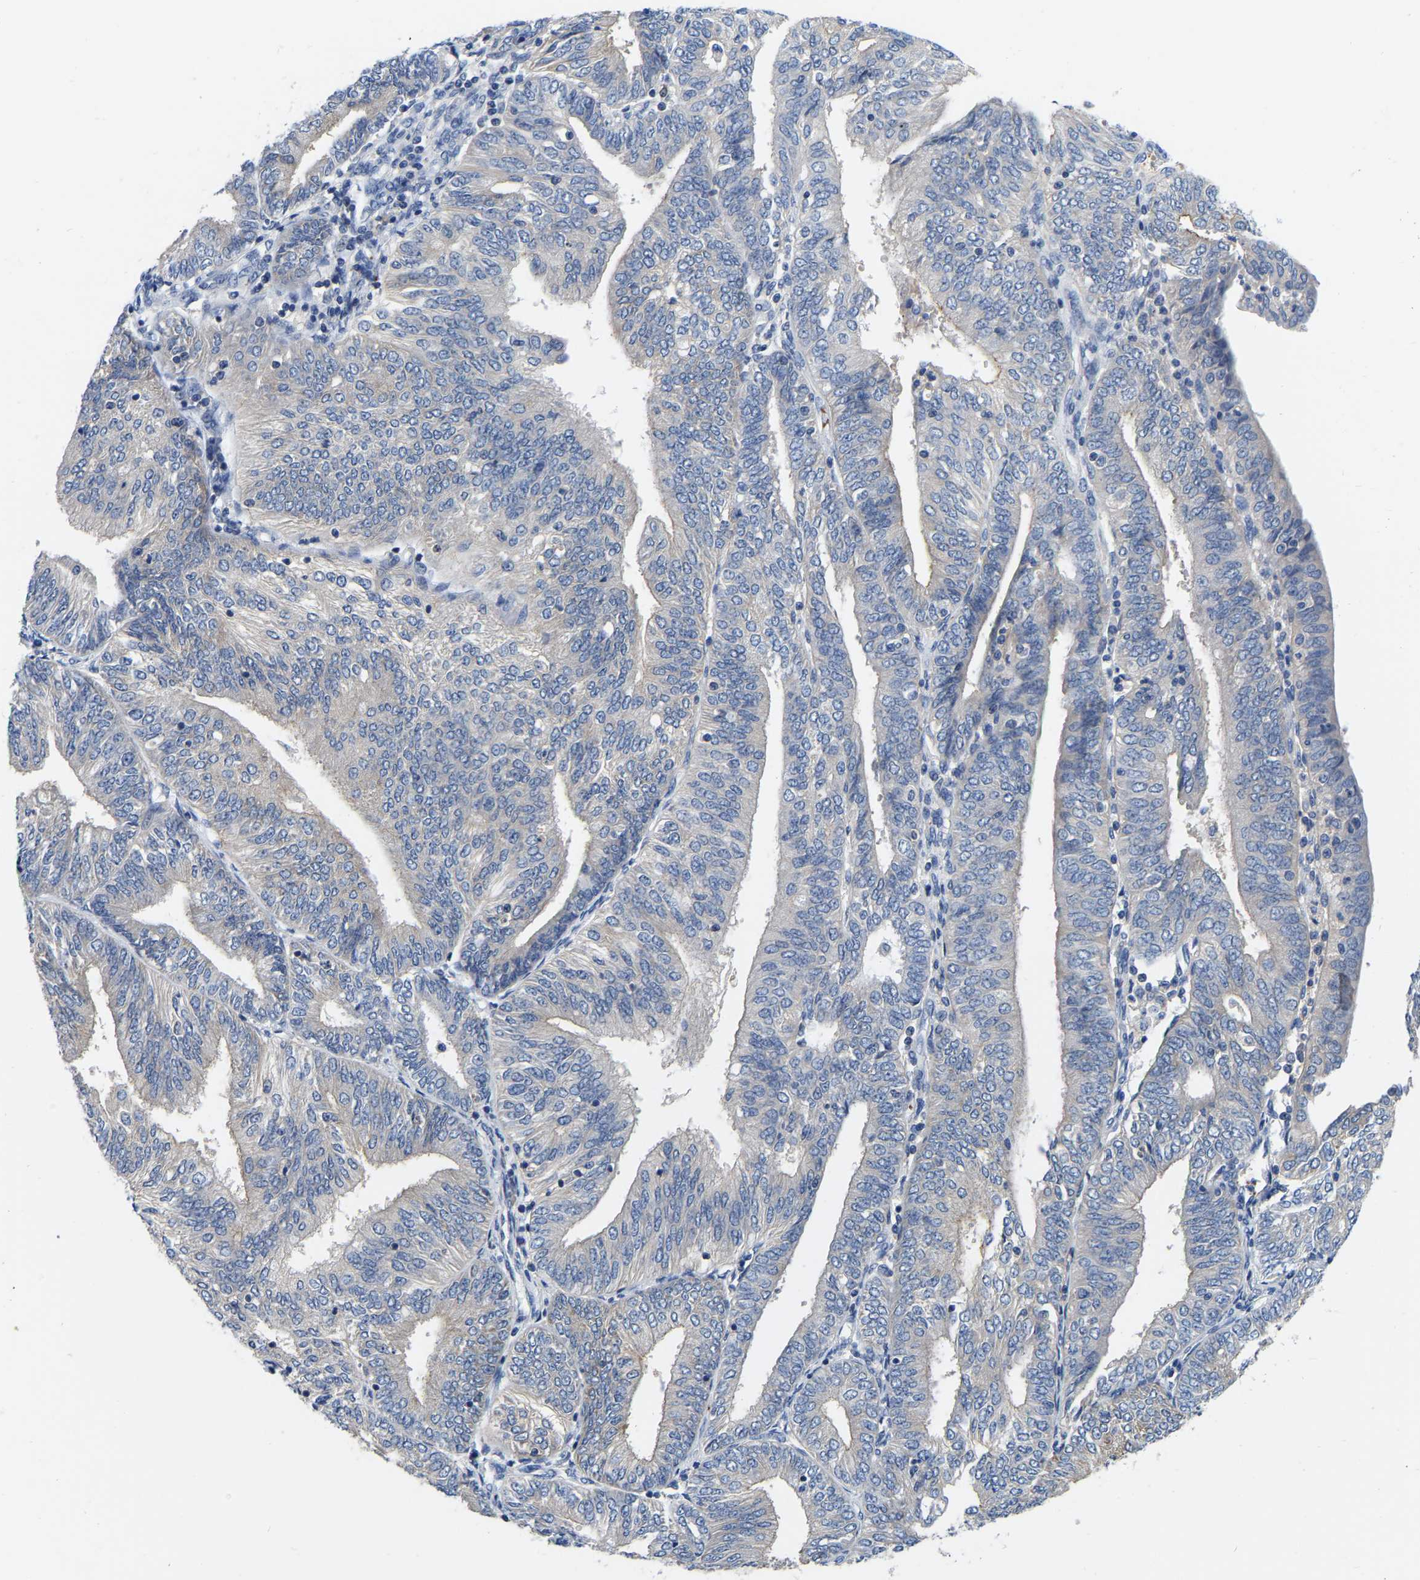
{"staining": {"intensity": "negative", "quantity": "none", "location": "none"}, "tissue": "endometrial cancer", "cell_type": "Tumor cells", "image_type": "cancer", "snomed": [{"axis": "morphology", "description": "Adenocarcinoma, NOS"}, {"axis": "topography", "description": "Endometrium"}], "caption": "This is an IHC image of adenocarcinoma (endometrial). There is no staining in tumor cells.", "gene": "RAB27B", "patient": {"sex": "female", "age": 58}}